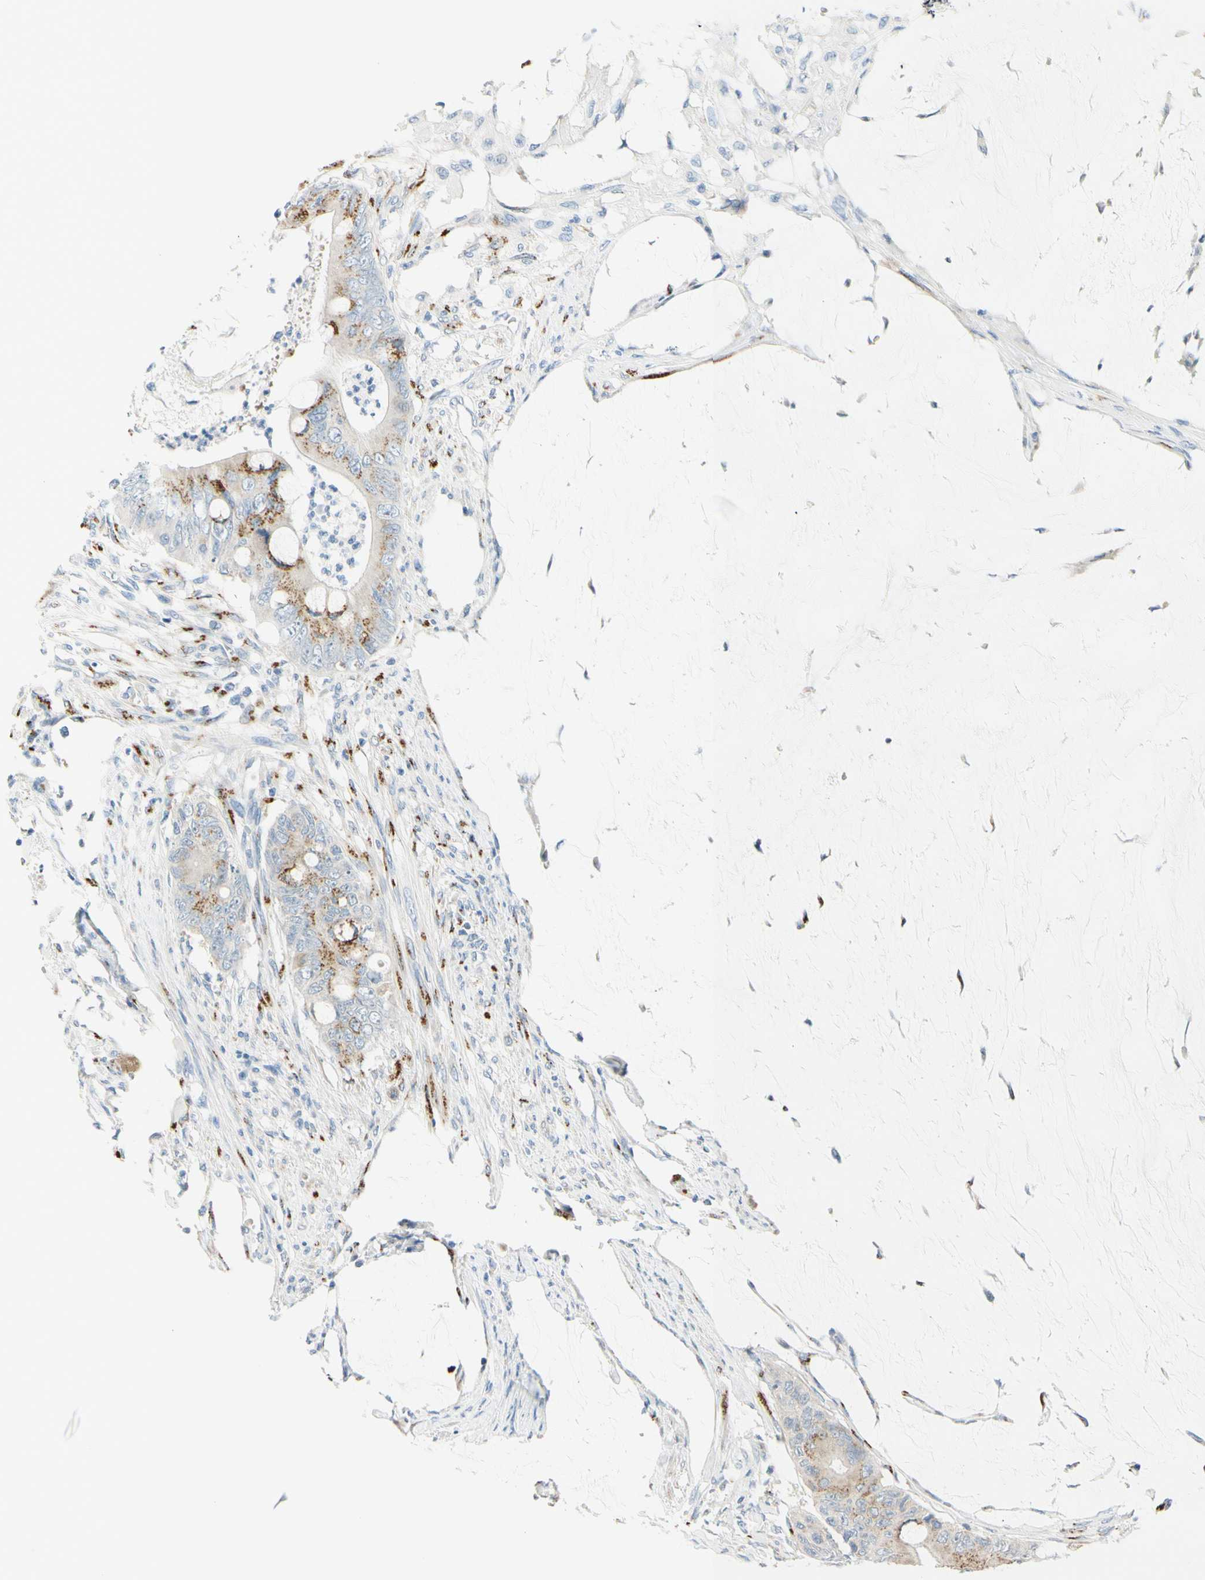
{"staining": {"intensity": "moderate", "quantity": ">75%", "location": "cytoplasmic/membranous"}, "tissue": "colorectal cancer", "cell_type": "Tumor cells", "image_type": "cancer", "snomed": [{"axis": "morphology", "description": "Adenocarcinoma, NOS"}, {"axis": "topography", "description": "Rectum"}], "caption": "DAB (3,3'-diaminobenzidine) immunohistochemical staining of colorectal cancer (adenocarcinoma) displays moderate cytoplasmic/membranous protein staining in approximately >75% of tumor cells.", "gene": "GALNT5", "patient": {"sex": "female", "age": 77}}